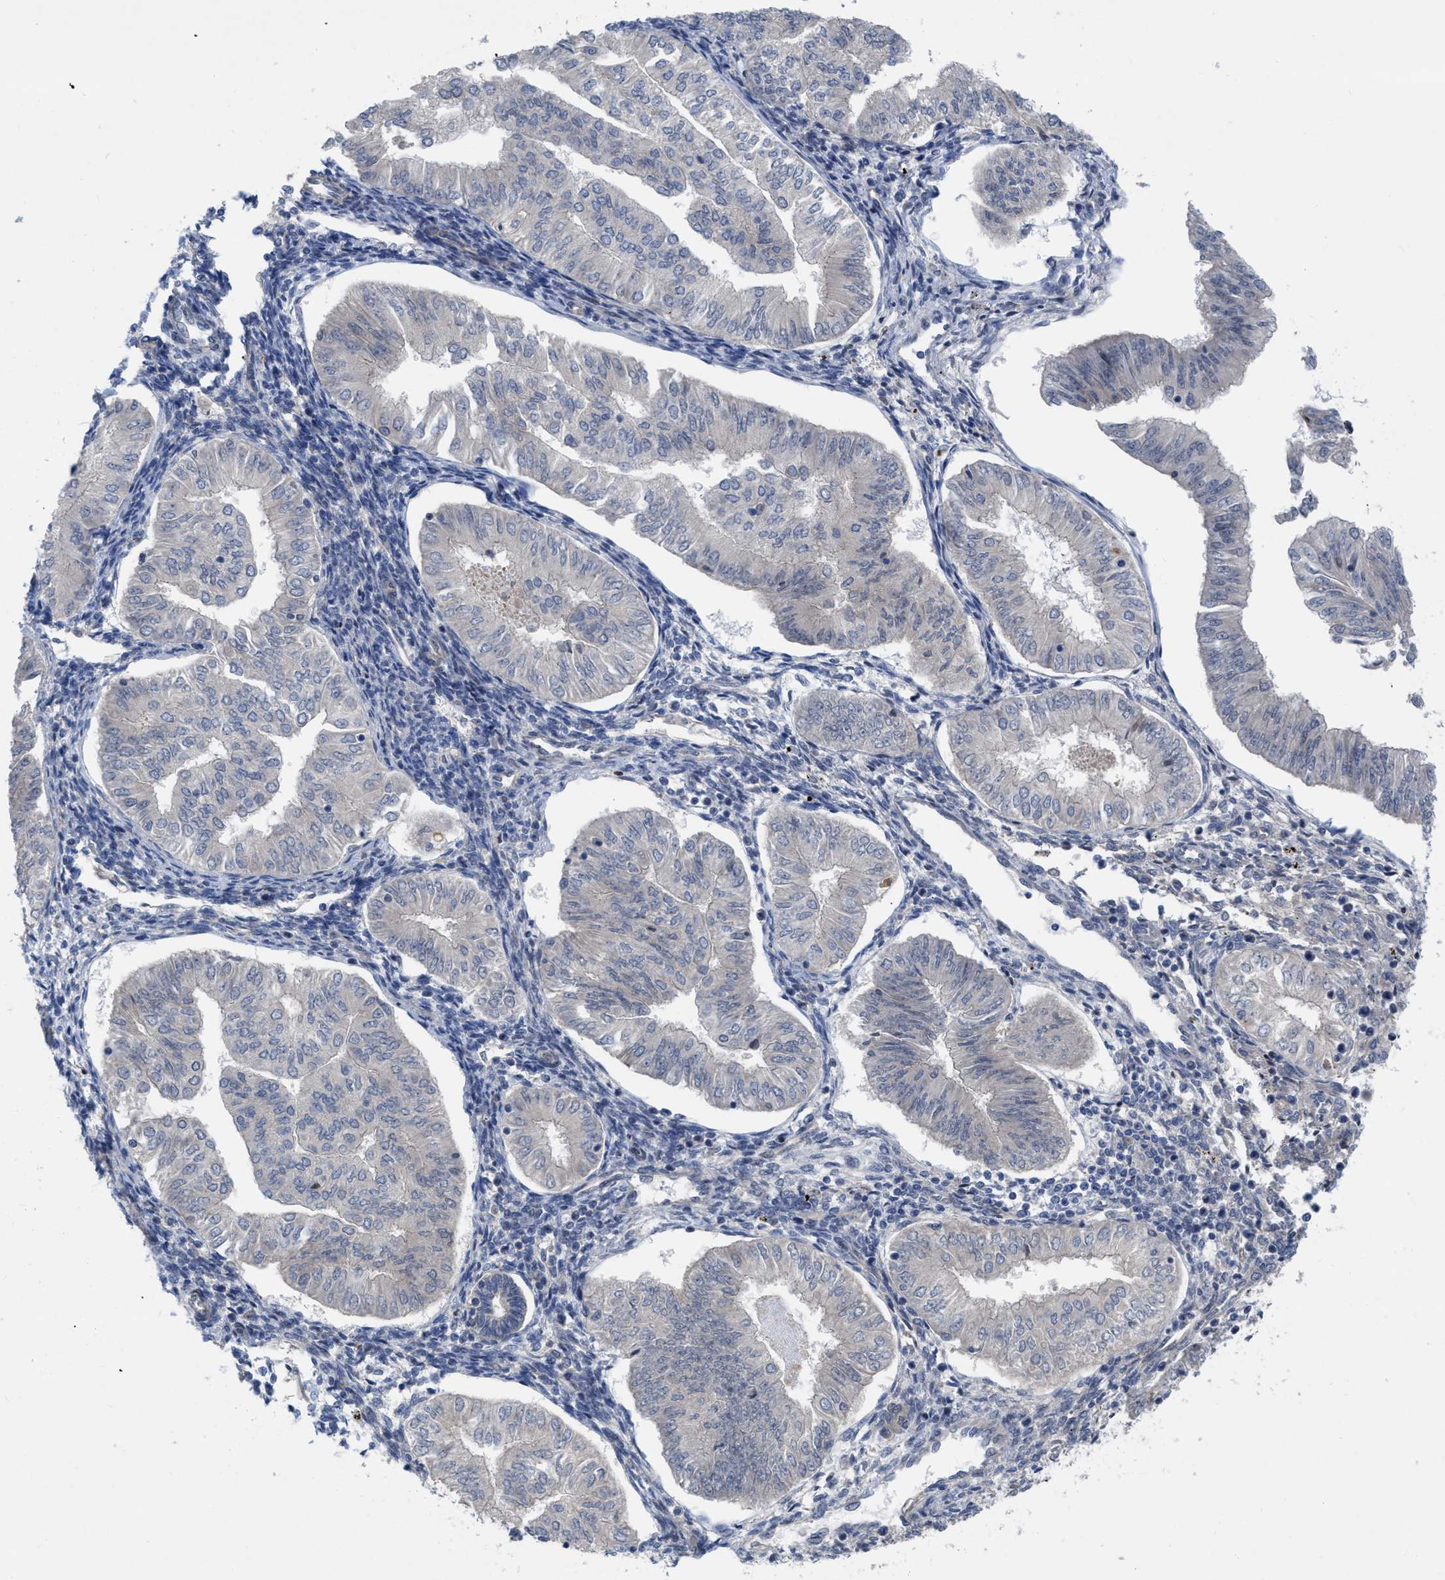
{"staining": {"intensity": "negative", "quantity": "none", "location": "none"}, "tissue": "endometrial cancer", "cell_type": "Tumor cells", "image_type": "cancer", "snomed": [{"axis": "morphology", "description": "Normal tissue, NOS"}, {"axis": "morphology", "description": "Adenocarcinoma, NOS"}, {"axis": "topography", "description": "Endometrium"}], "caption": "This is an immunohistochemistry (IHC) photomicrograph of human endometrial cancer (adenocarcinoma). There is no expression in tumor cells.", "gene": "NDEL1", "patient": {"sex": "female", "age": 53}}